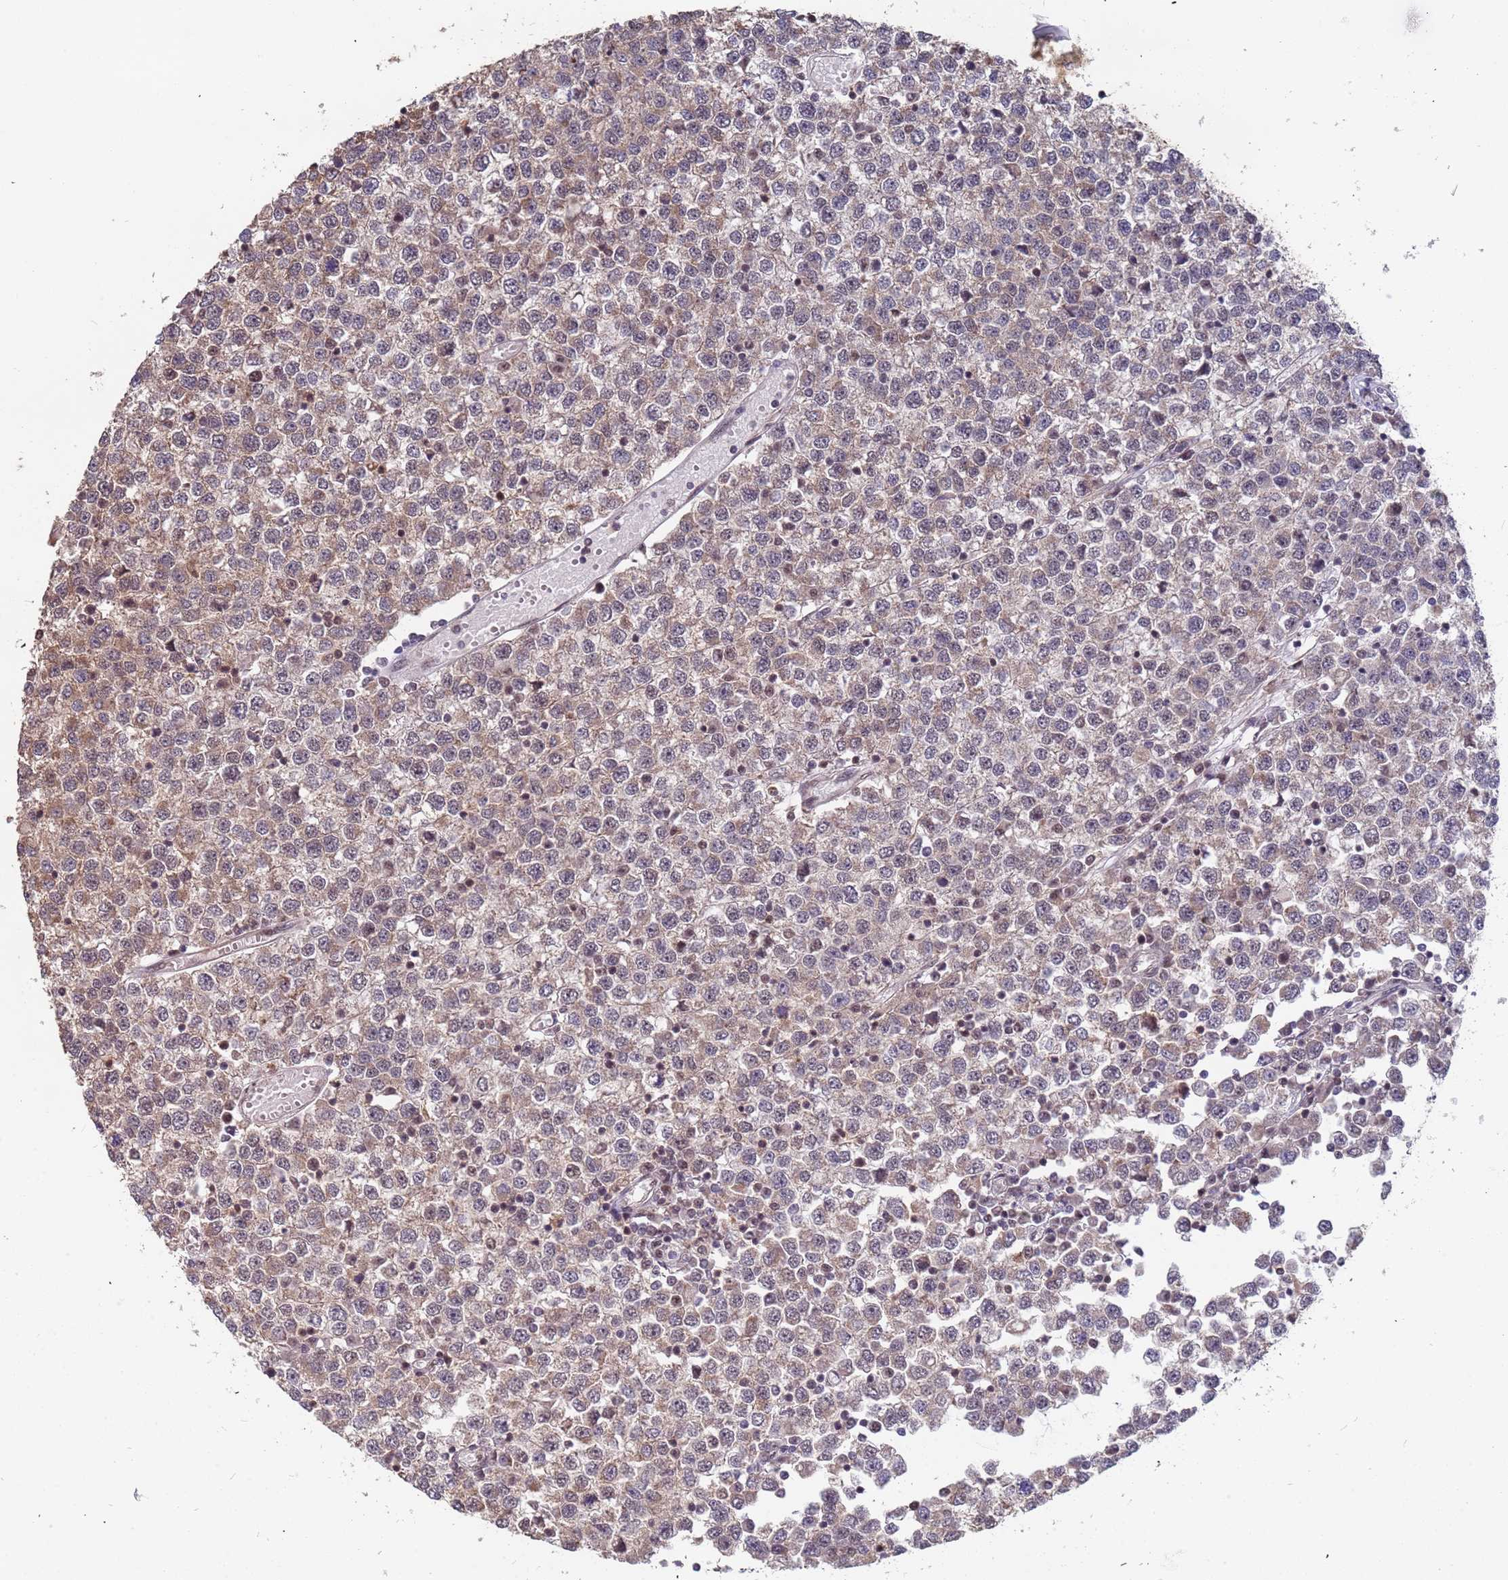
{"staining": {"intensity": "weak", "quantity": "25%-75%", "location": "cytoplasmic/membranous"}, "tissue": "testis cancer", "cell_type": "Tumor cells", "image_type": "cancer", "snomed": [{"axis": "morphology", "description": "Seminoma, NOS"}, {"axis": "topography", "description": "Testis"}], "caption": "Testis cancer tissue shows weak cytoplasmic/membranous expression in approximately 25%-75% of tumor cells", "gene": "DENND2B", "patient": {"sex": "male", "age": 65}}